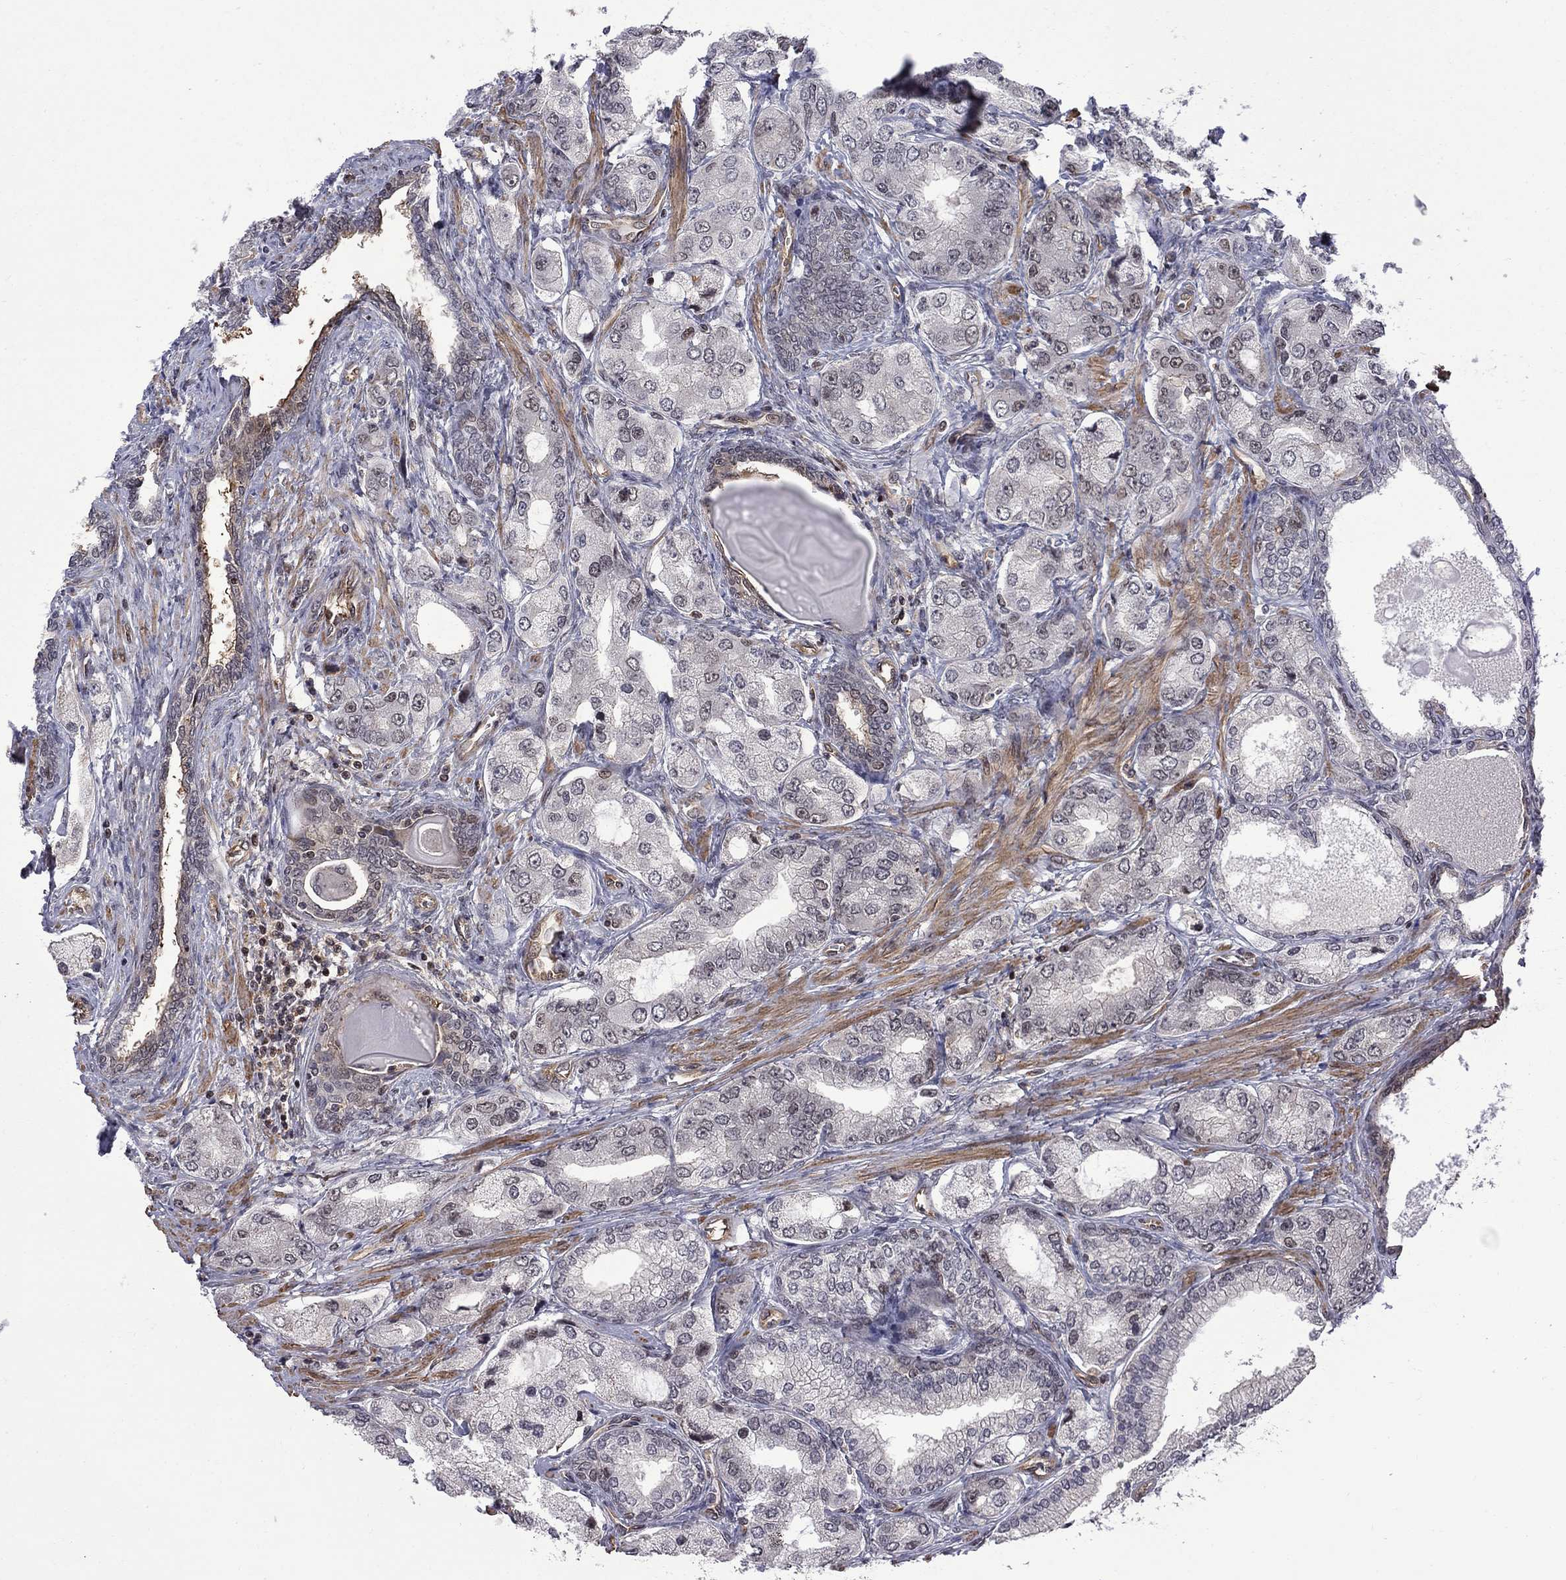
{"staining": {"intensity": "strong", "quantity": "<25%", "location": "nuclear"}, "tissue": "prostate cancer", "cell_type": "Tumor cells", "image_type": "cancer", "snomed": [{"axis": "morphology", "description": "Adenocarcinoma, Low grade"}, {"axis": "topography", "description": "Prostate"}], "caption": "Prostate cancer stained with a protein marker demonstrates strong staining in tumor cells.", "gene": "BRF1", "patient": {"sex": "male", "age": 69}}